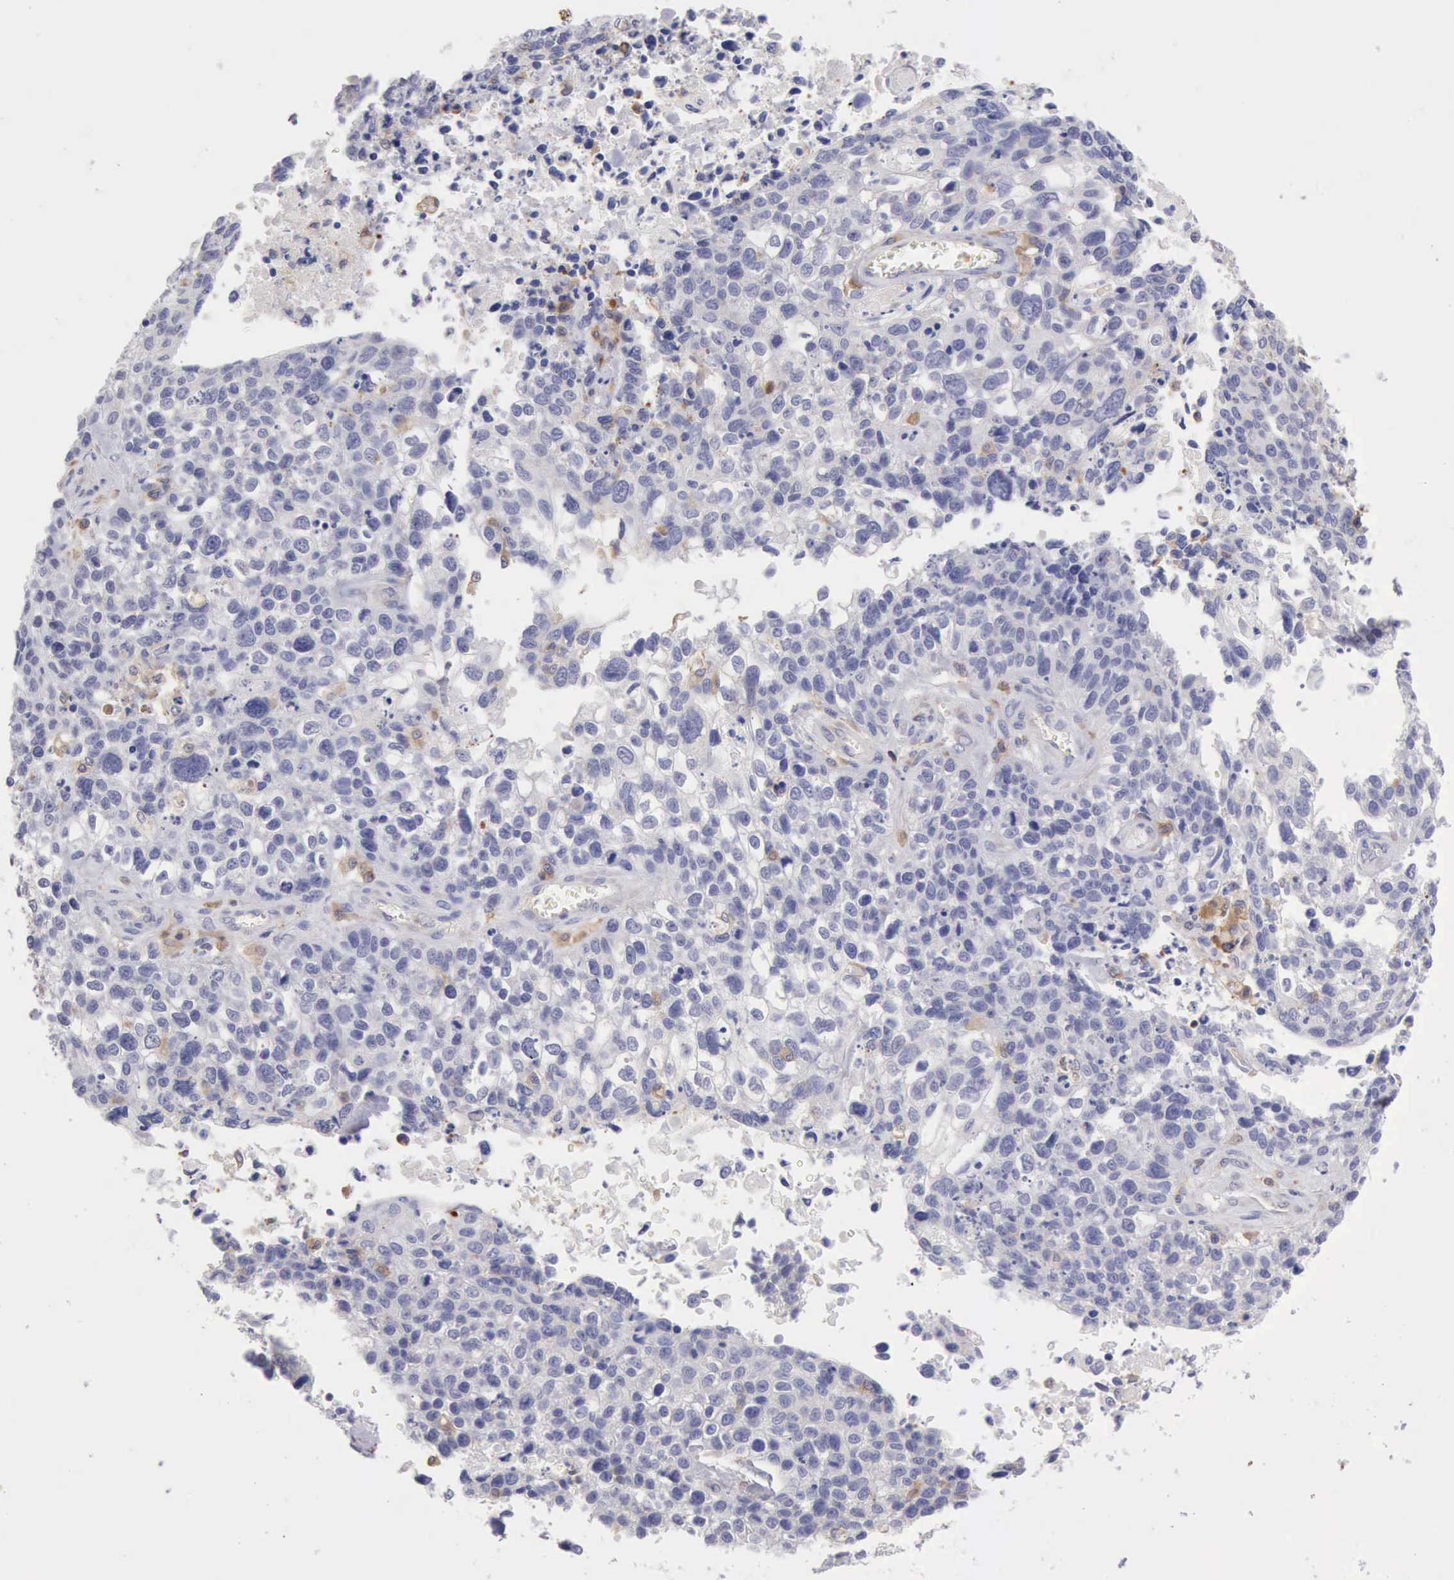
{"staining": {"intensity": "negative", "quantity": "none", "location": "none"}, "tissue": "lung cancer", "cell_type": "Tumor cells", "image_type": "cancer", "snomed": [{"axis": "morphology", "description": "Squamous cell carcinoma, NOS"}, {"axis": "topography", "description": "Lymph node"}, {"axis": "topography", "description": "Lung"}], "caption": "This is a histopathology image of IHC staining of lung cancer, which shows no staining in tumor cells.", "gene": "SASH3", "patient": {"sex": "male", "age": 74}}